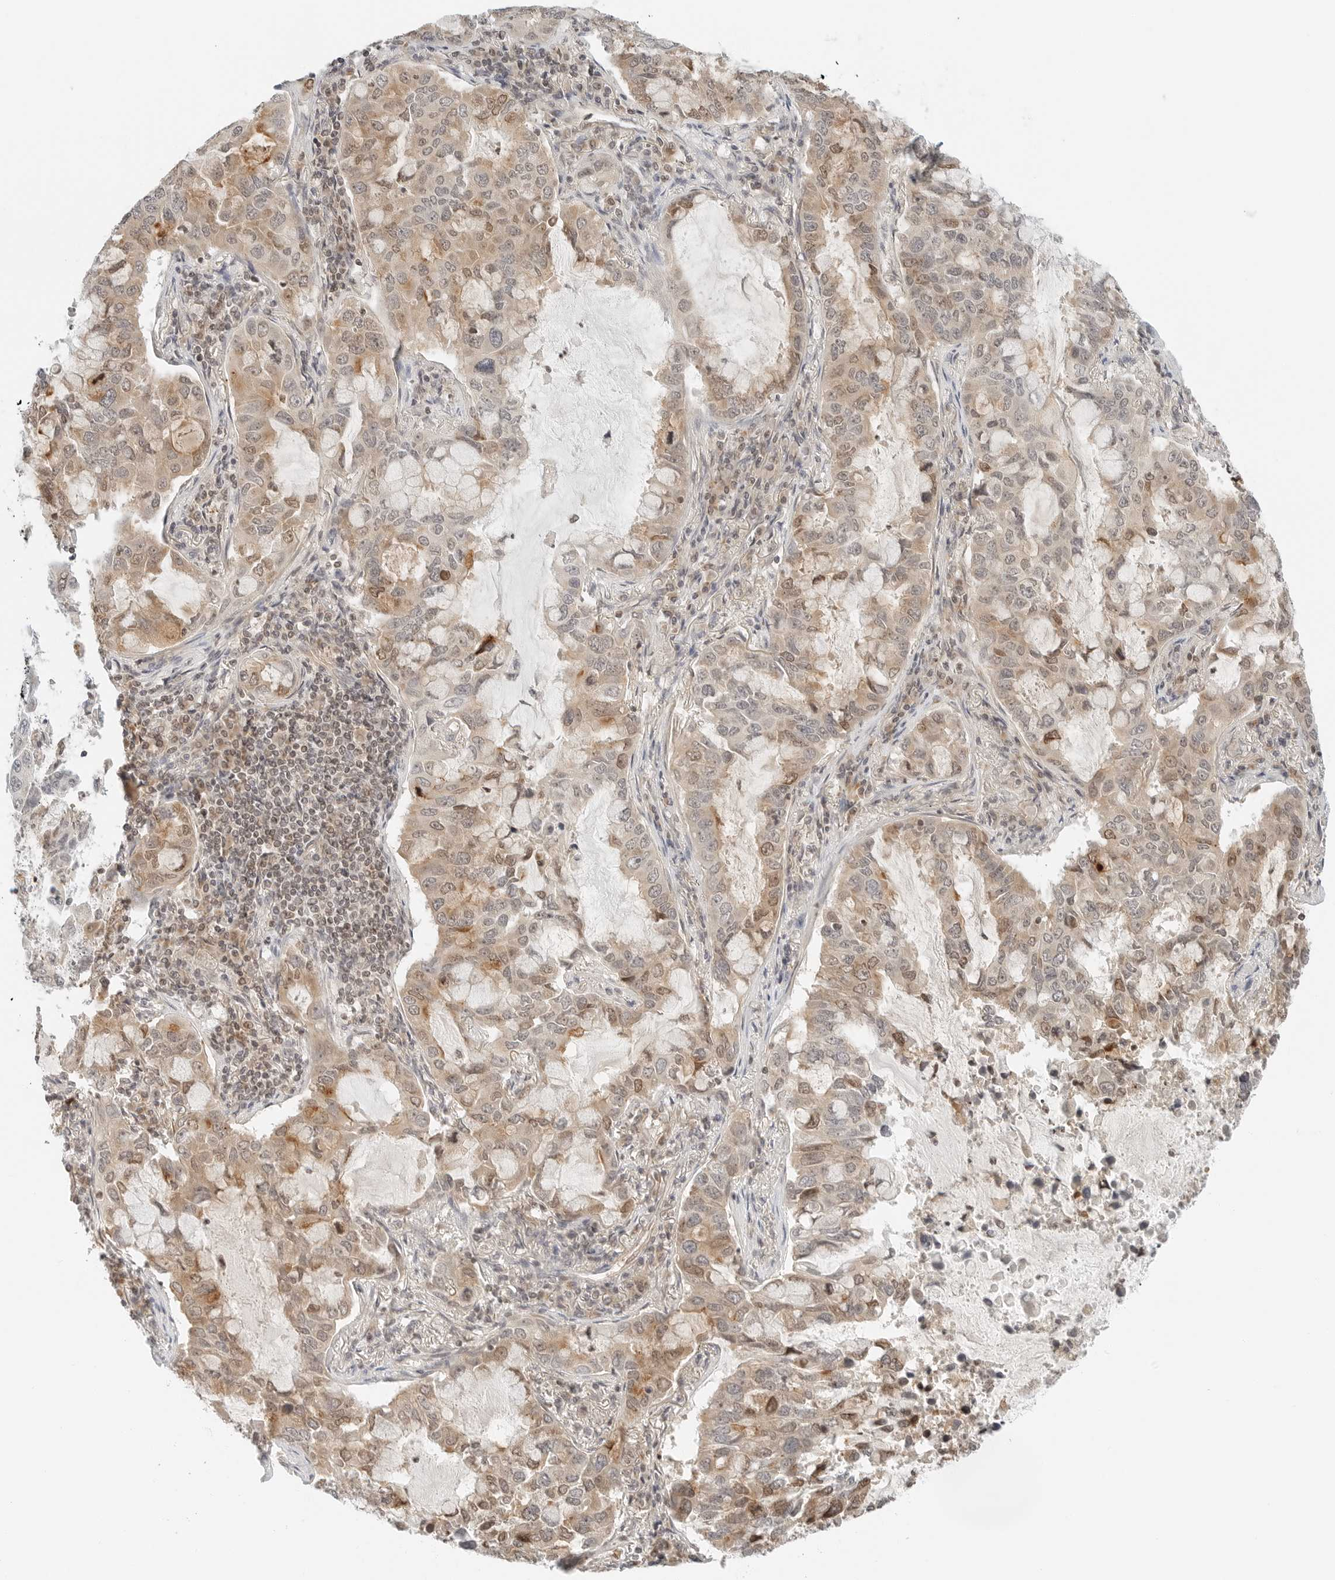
{"staining": {"intensity": "weak", "quantity": ">75%", "location": "cytoplasmic/membranous,nuclear"}, "tissue": "lung cancer", "cell_type": "Tumor cells", "image_type": "cancer", "snomed": [{"axis": "morphology", "description": "Adenocarcinoma, NOS"}, {"axis": "topography", "description": "Lung"}], "caption": "A brown stain shows weak cytoplasmic/membranous and nuclear staining of a protein in human lung cancer (adenocarcinoma) tumor cells.", "gene": "IQCC", "patient": {"sex": "male", "age": 64}}